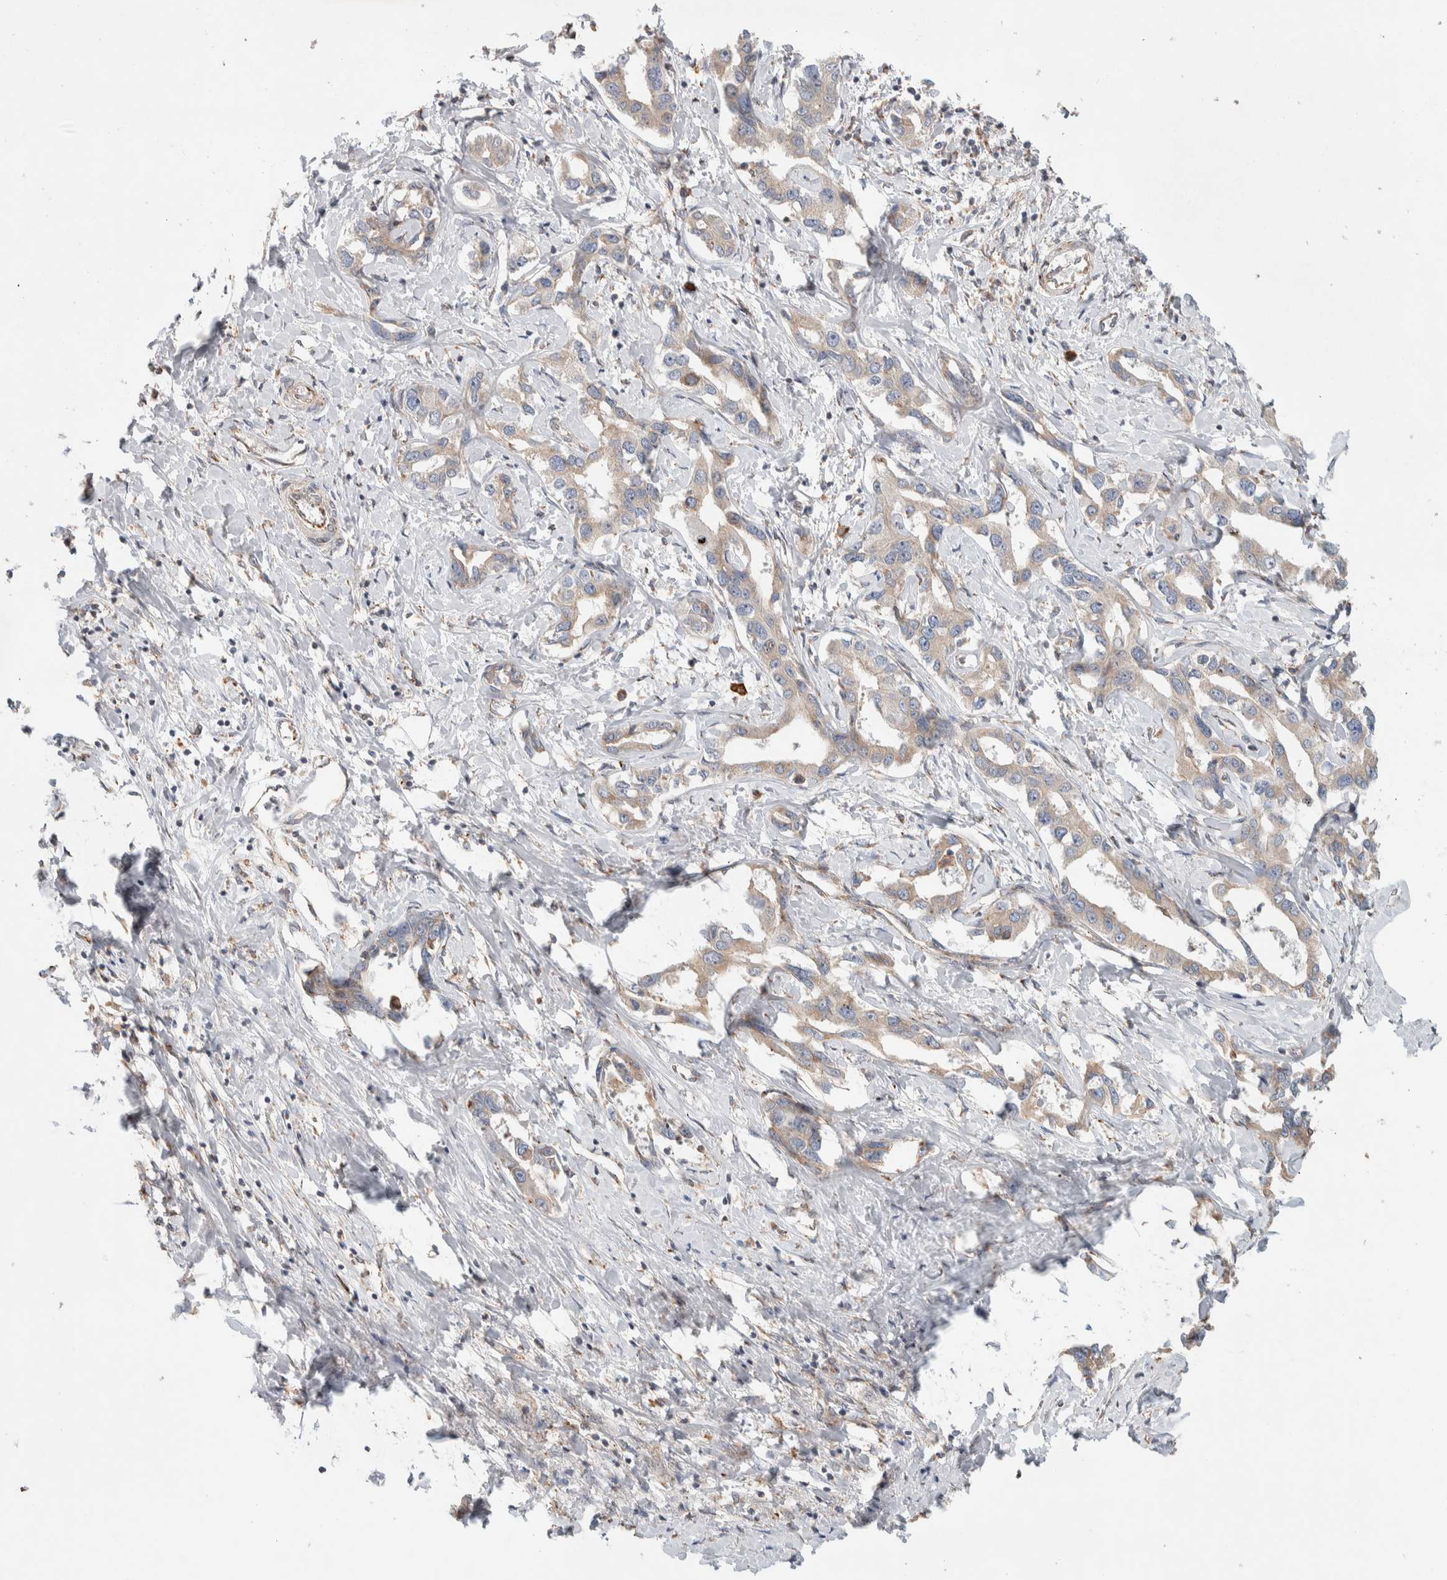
{"staining": {"intensity": "weak", "quantity": "<25%", "location": "cytoplasmic/membranous"}, "tissue": "liver cancer", "cell_type": "Tumor cells", "image_type": "cancer", "snomed": [{"axis": "morphology", "description": "Cholangiocarcinoma"}, {"axis": "topography", "description": "Liver"}], "caption": "Protein analysis of cholangiocarcinoma (liver) reveals no significant expression in tumor cells.", "gene": "ADCY8", "patient": {"sex": "male", "age": 59}}